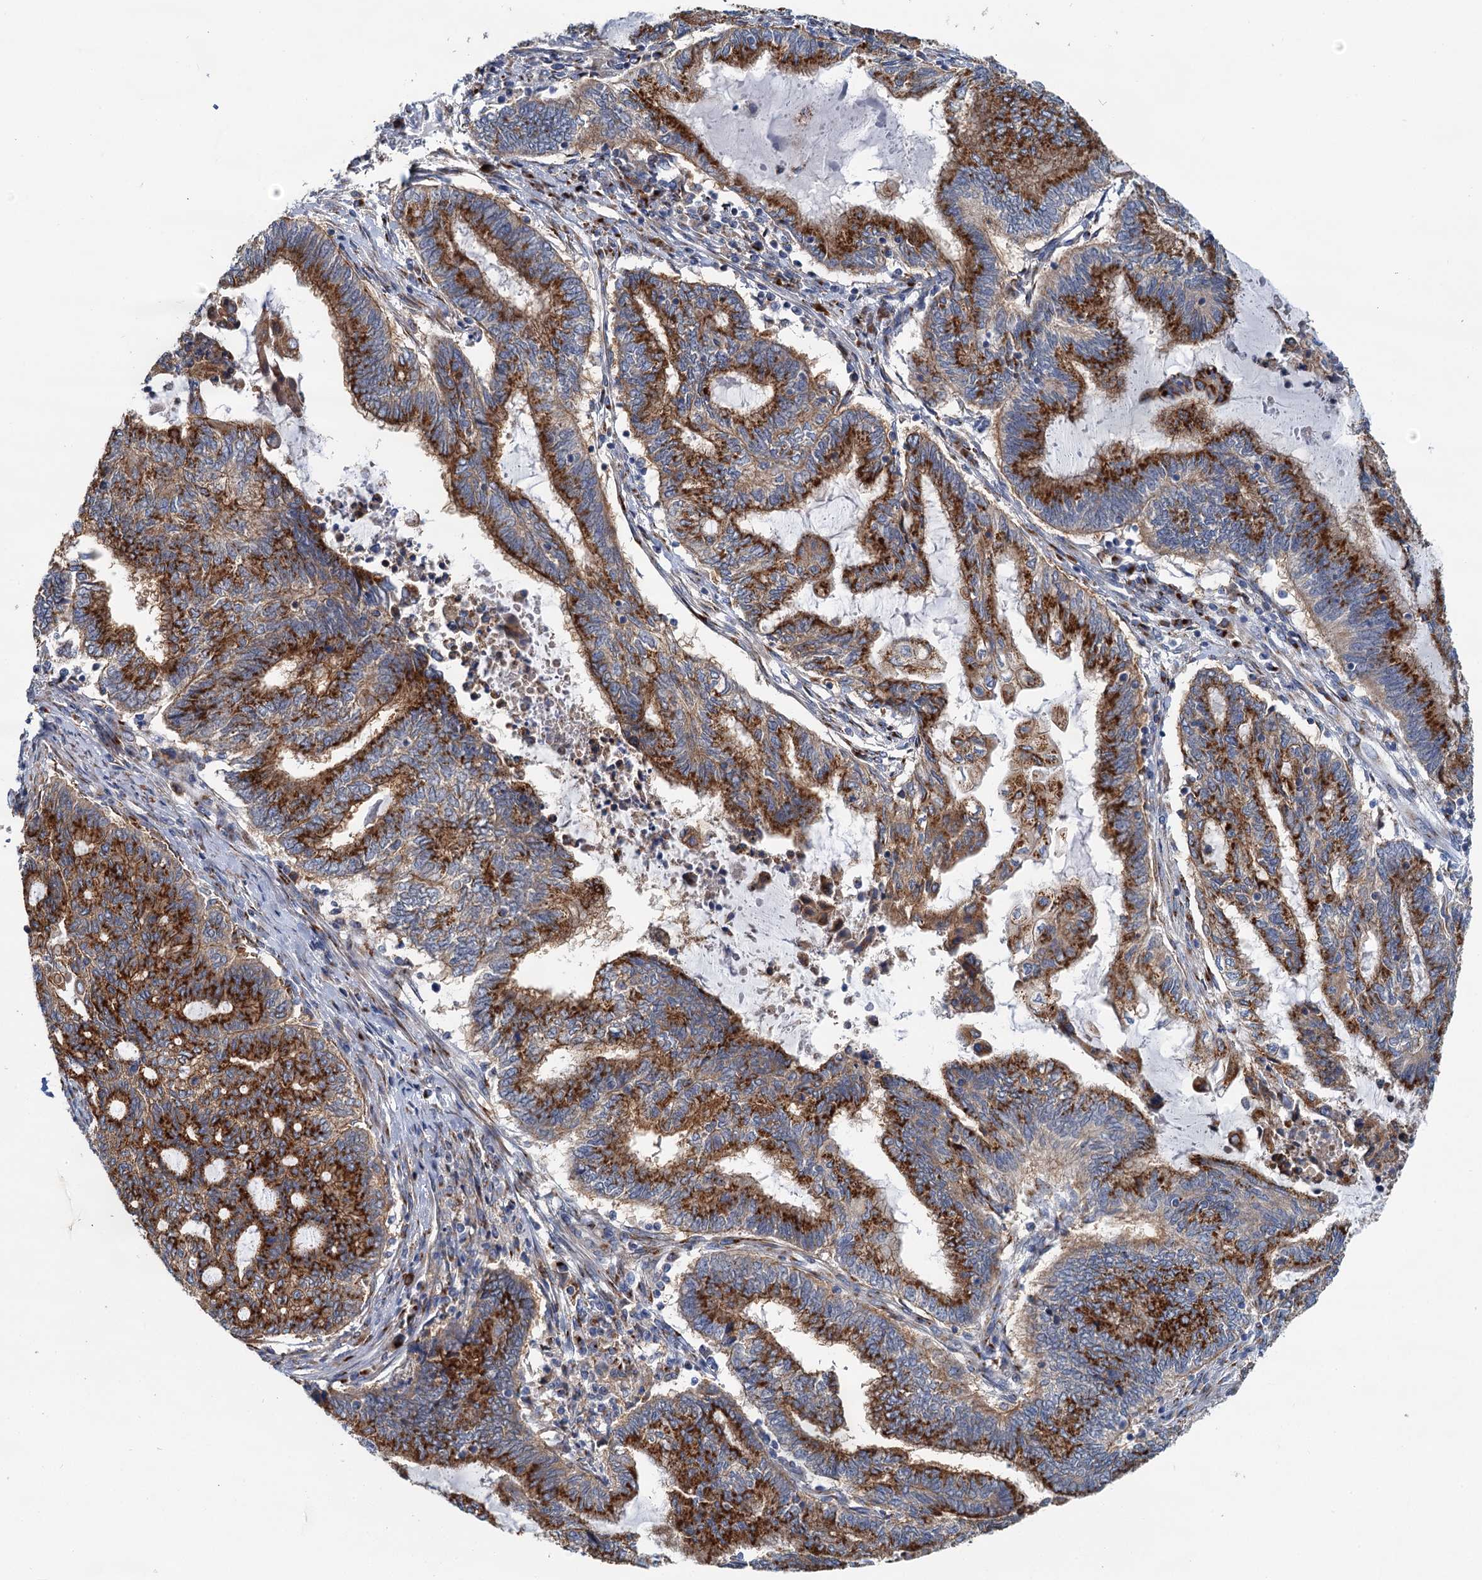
{"staining": {"intensity": "strong", "quantity": ">75%", "location": "cytoplasmic/membranous"}, "tissue": "endometrial cancer", "cell_type": "Tumor cells", "image_type": "cancer", "snomed": [{"axis": "morphology", "description": "Adenocarcinoma, NOS"}, {"axis": "topography", "description": "Uterus"}, {"axis": "topography", "description": "Endometrium"}], "caption": "IHC (DAB (3,3'-diaminobenzidine)) staining of endometrial cancer (adenocarcinoma) displays strong cytoplasmic/membranous protein staining in approximately >75% of tumor cells.", "gene": "BET1L", "patient": {"sex": "female", "age": 70}}